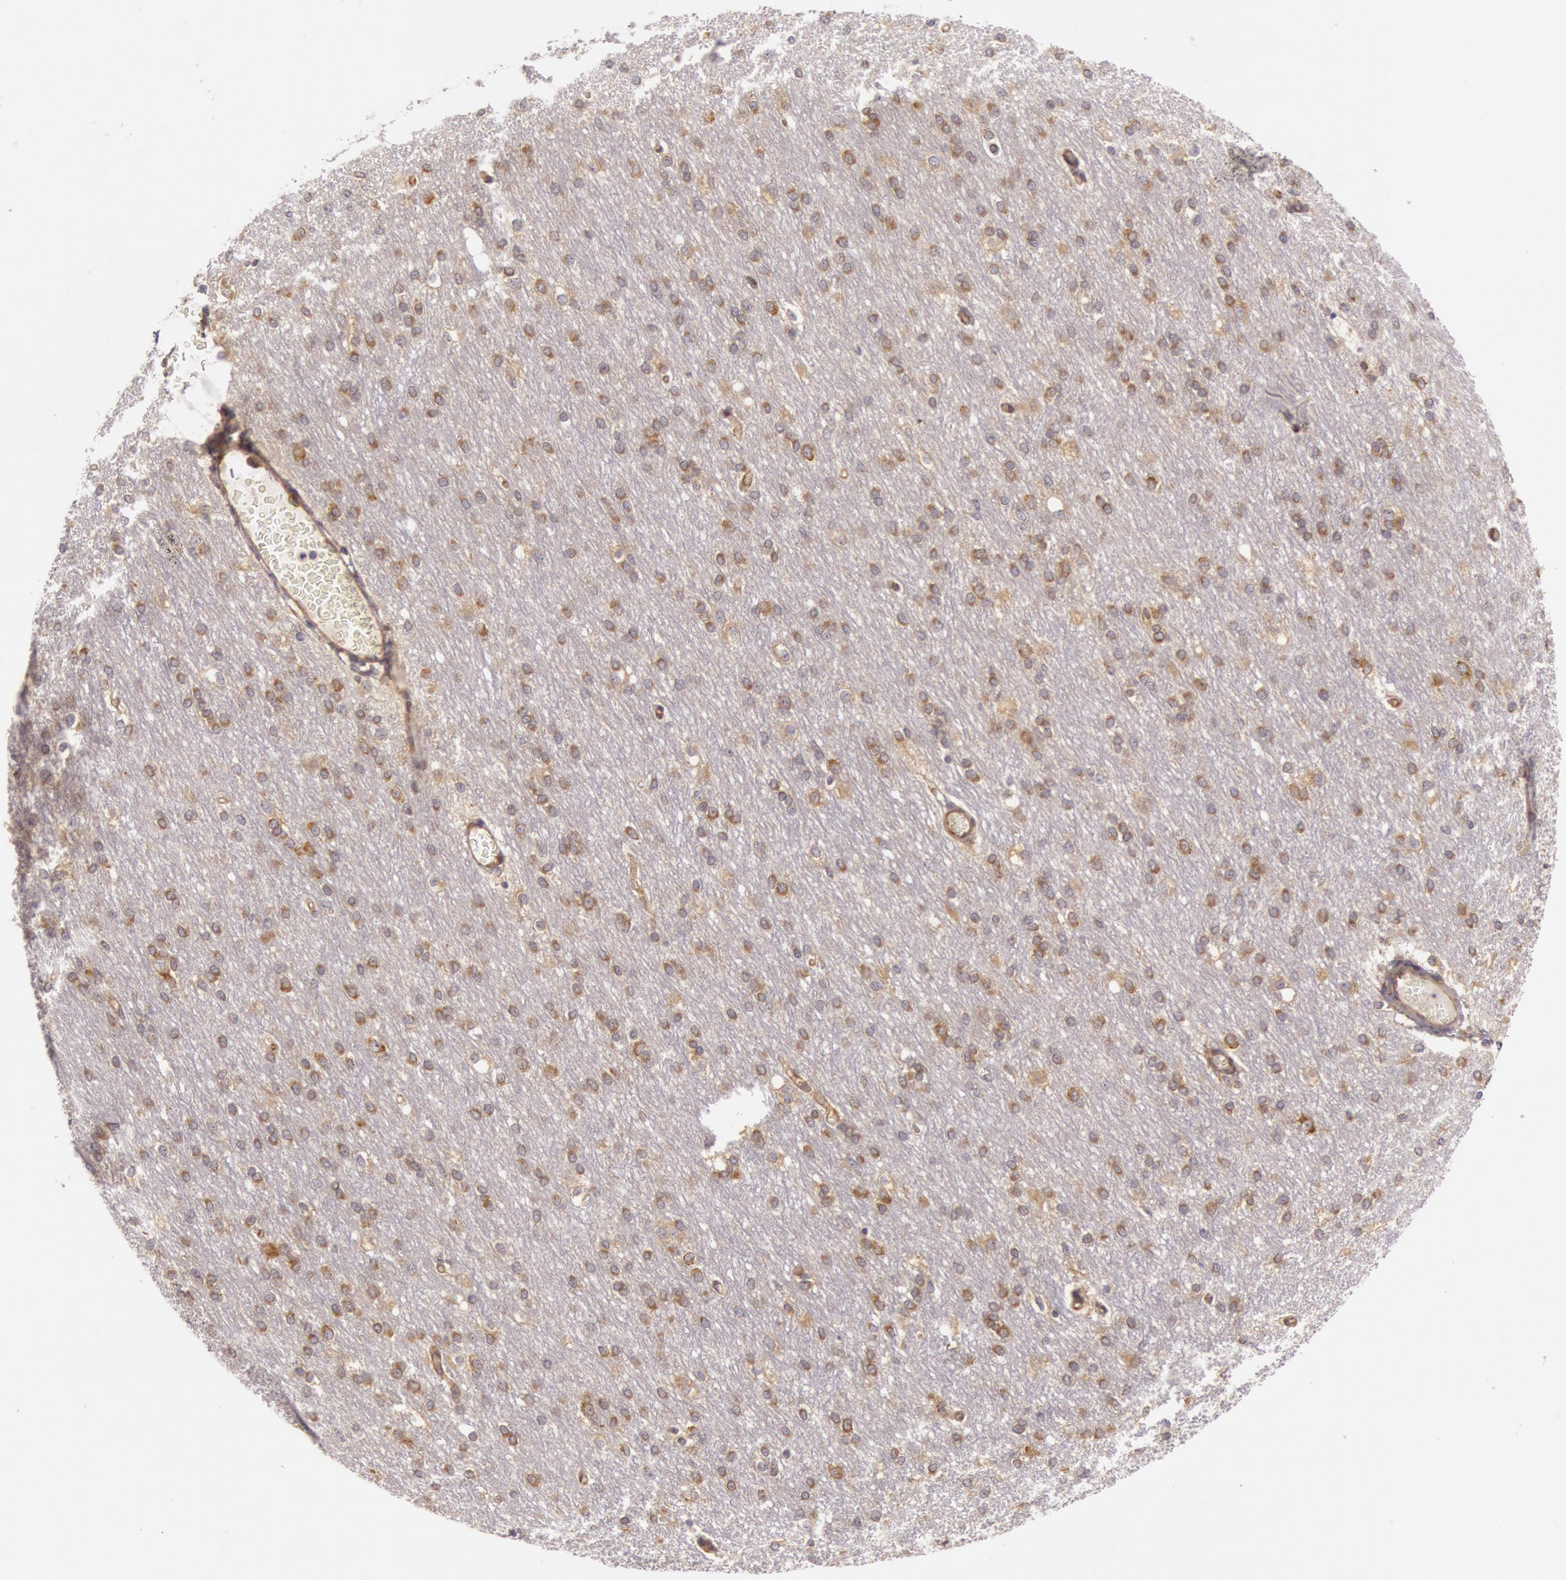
{"staining": {"intensity": "moderate", "quantity": ">75%", "location": "cytoplasmic/membranous"}, "tissue": "cerebral cortex", "cell_type": "Endothelial cells", "image_type": "normal", "snomed": [{"axis": "morphology", "description": "Normal tissue, NOS"}, {"axis": "morphology", "description": "Inflammation, NOS"}, {"axis": "topography", "description": "Cerebral cortex"}], "caption": "Brown immunohistochemical staining in unremarkable cerebral cortex demonstrates moderate cytoplasmic/membranous staining in about >75% of endothelial cells.", "gene": "CHUK", "patient": {"sex": "male", "age": 6}}